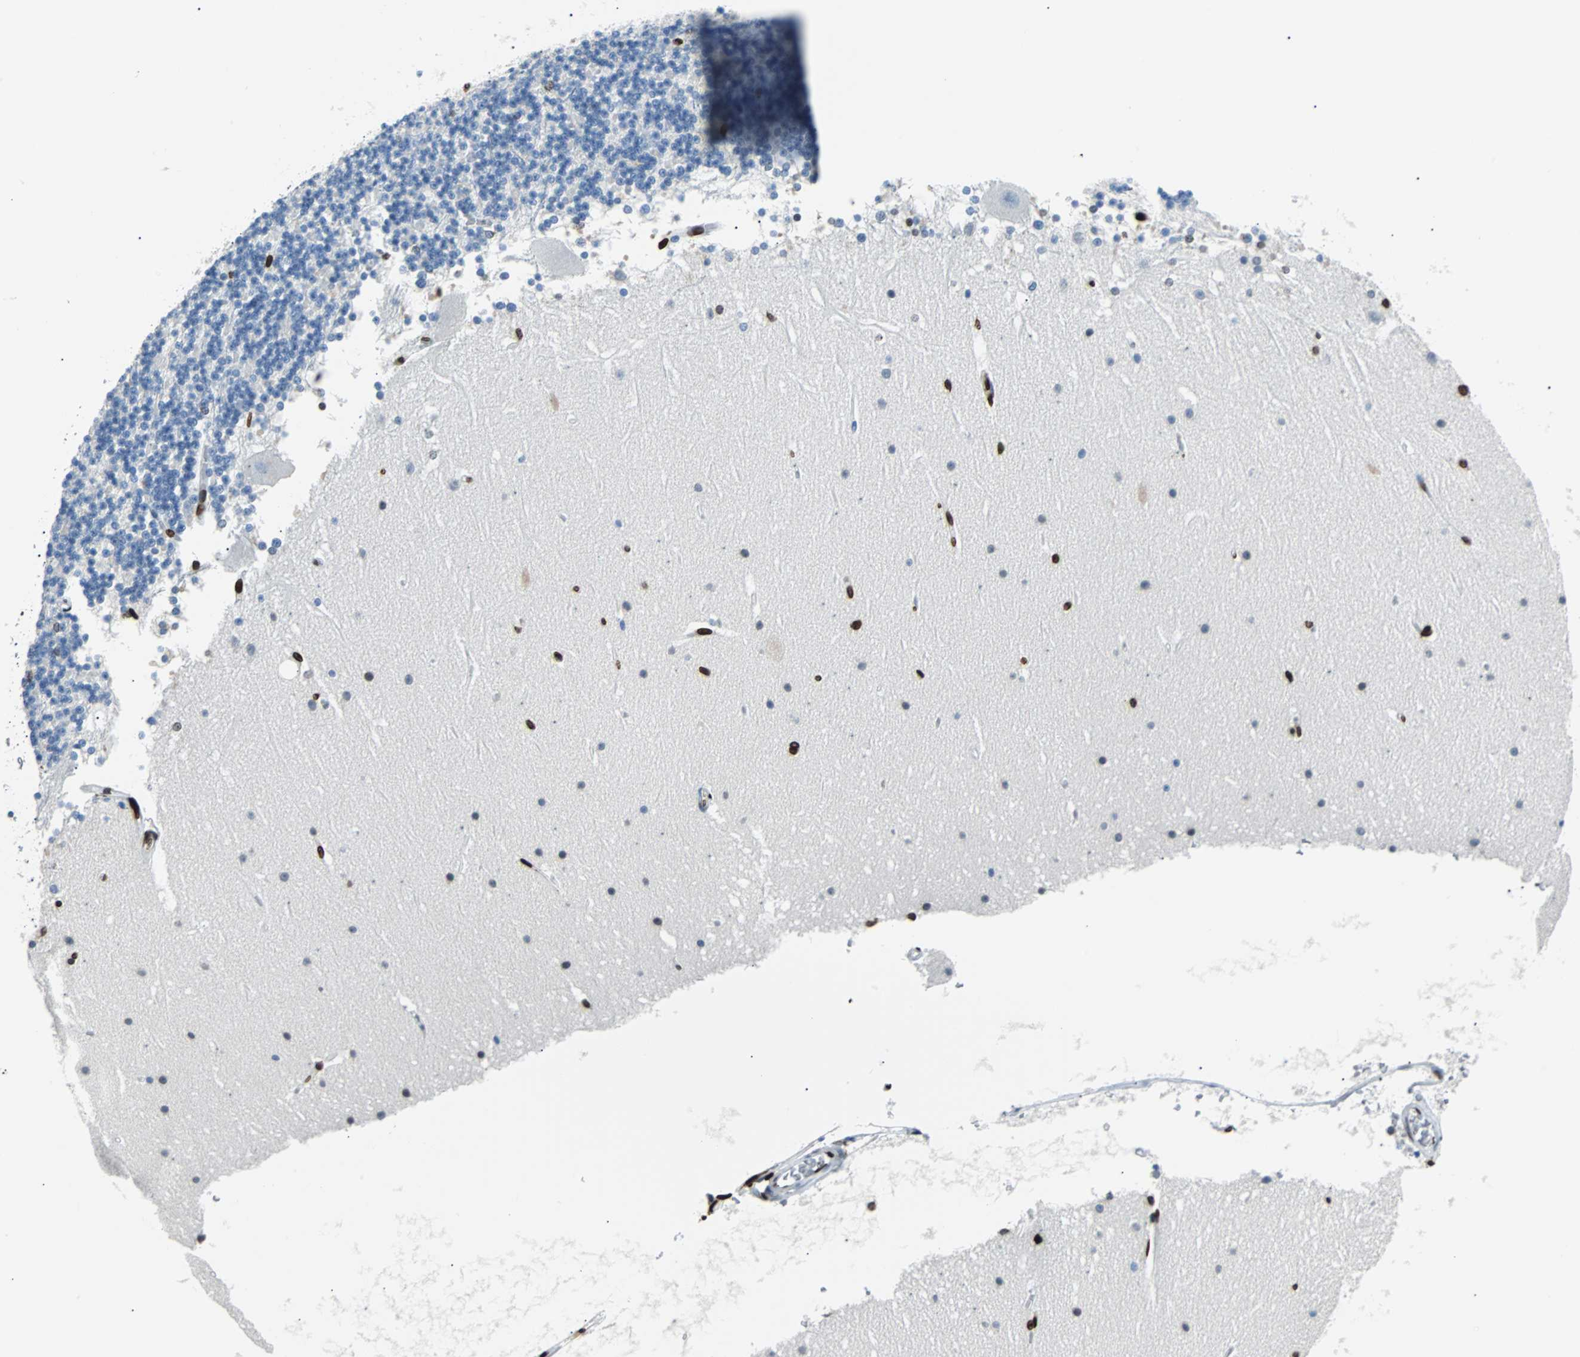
{"staining": {"intensity": "strong", "quantity": "<25%", "location": "nuclear"}, "tissue": "cerebellum", "cell_type": "Cells in granular layer", "image_type": "normal", "snomed": [{"axis": "morphology", "description": "Normal tissue, NOS"}, {"axis": "topography", "description": "Cerebellum"}], "caption": "Immunohistochemical staining of unremarkable human cerebellum exhibits medium levels of strong nuclear expression in approximately <25% of cells in granular layer. The staining was performed using DAB (3,3'-diaminobenzidine), with brown indicating positive protein expression. Nuclei are stained blue with hematoxylin.", "gene": "ZNF131", "patient": {"sex": "female", "age": 19}}